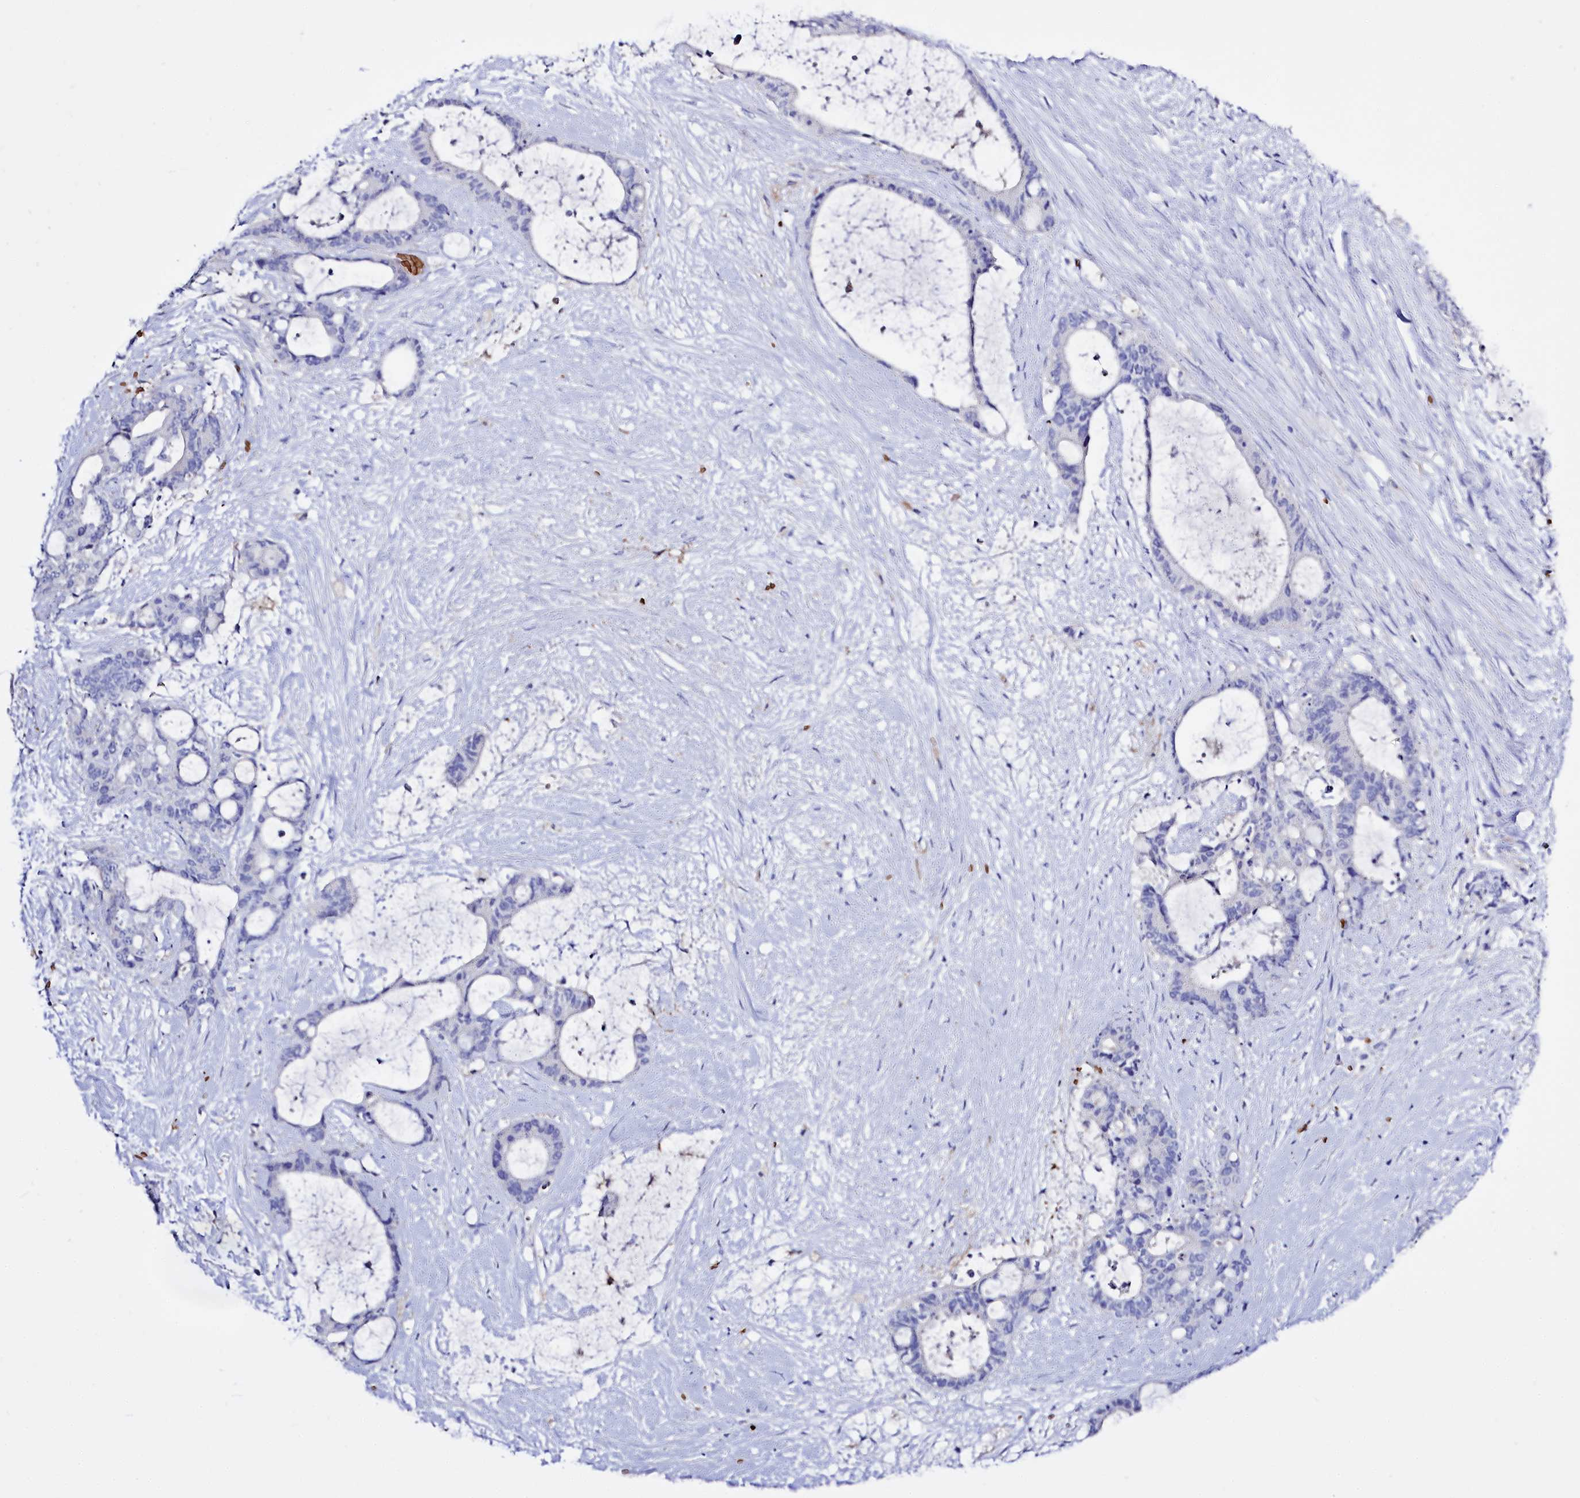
{"staining": {"intensity": "negative", "quantity": "none", "location": "none"}, "tissue": "liver cancer", "cell_type": "Tumor cells", "image_type": "cancer", "snomed": [{"axis": "morphology", "description": "Normal tissue, NOS"}, {"axis": "morphology", "description": "Cholangiocarcinoma"}, {"axis": "topography", "description": "Liver"}, {"axis": "topography", "description": "Peripheral nerve tissue"}], "caption": "This is an immunohistochemistry micrograph of human liver cholangiocarcinoma. There is no positivity in tumor cells.", "gene": "RPUSD3", "patient": {"sex": "female", "age": 73}}